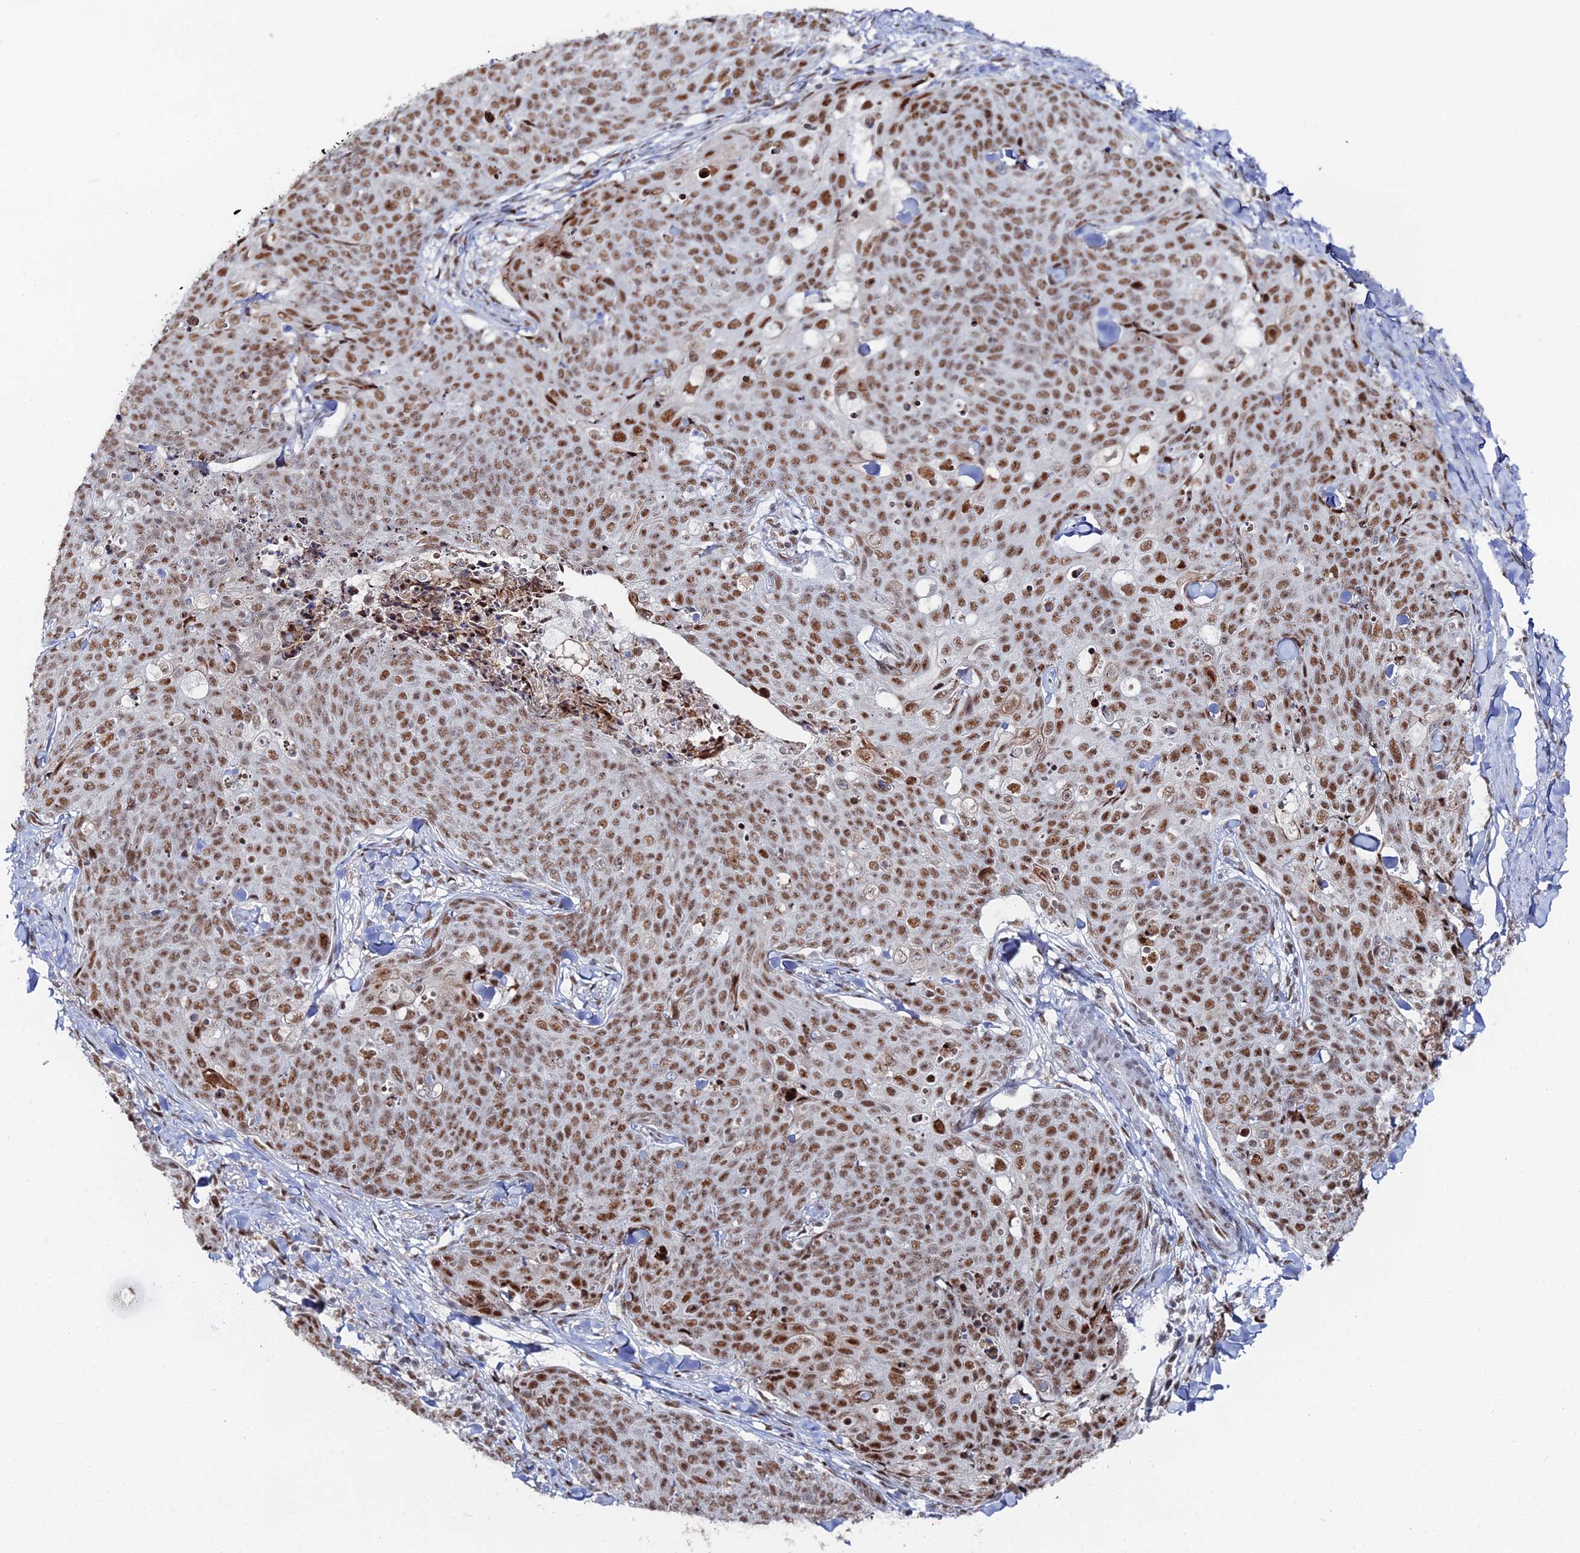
{"staining": {"intensity": "moderate", "quantity": ">75%", "location": "nuclear"}, "tissue": "skin cancer", "cell_type": "Tumor cells", "image_type": "cancer", "snomed": [{"axis": "morphology", "description": "Squamous cell carcinoma, NOS"}, {"axis": "topography", "description": "Skin"}, {"axis": "topography", "description": "Vulva"}], "caption": "About >75% of tumor cells in human skin squamous cell carcinoma reveal moderate nuclear protein staining as visualized by brown immunohistochemical staining.", "gene": "GSC2", "patient": {"sex": "female", "age": 85}}